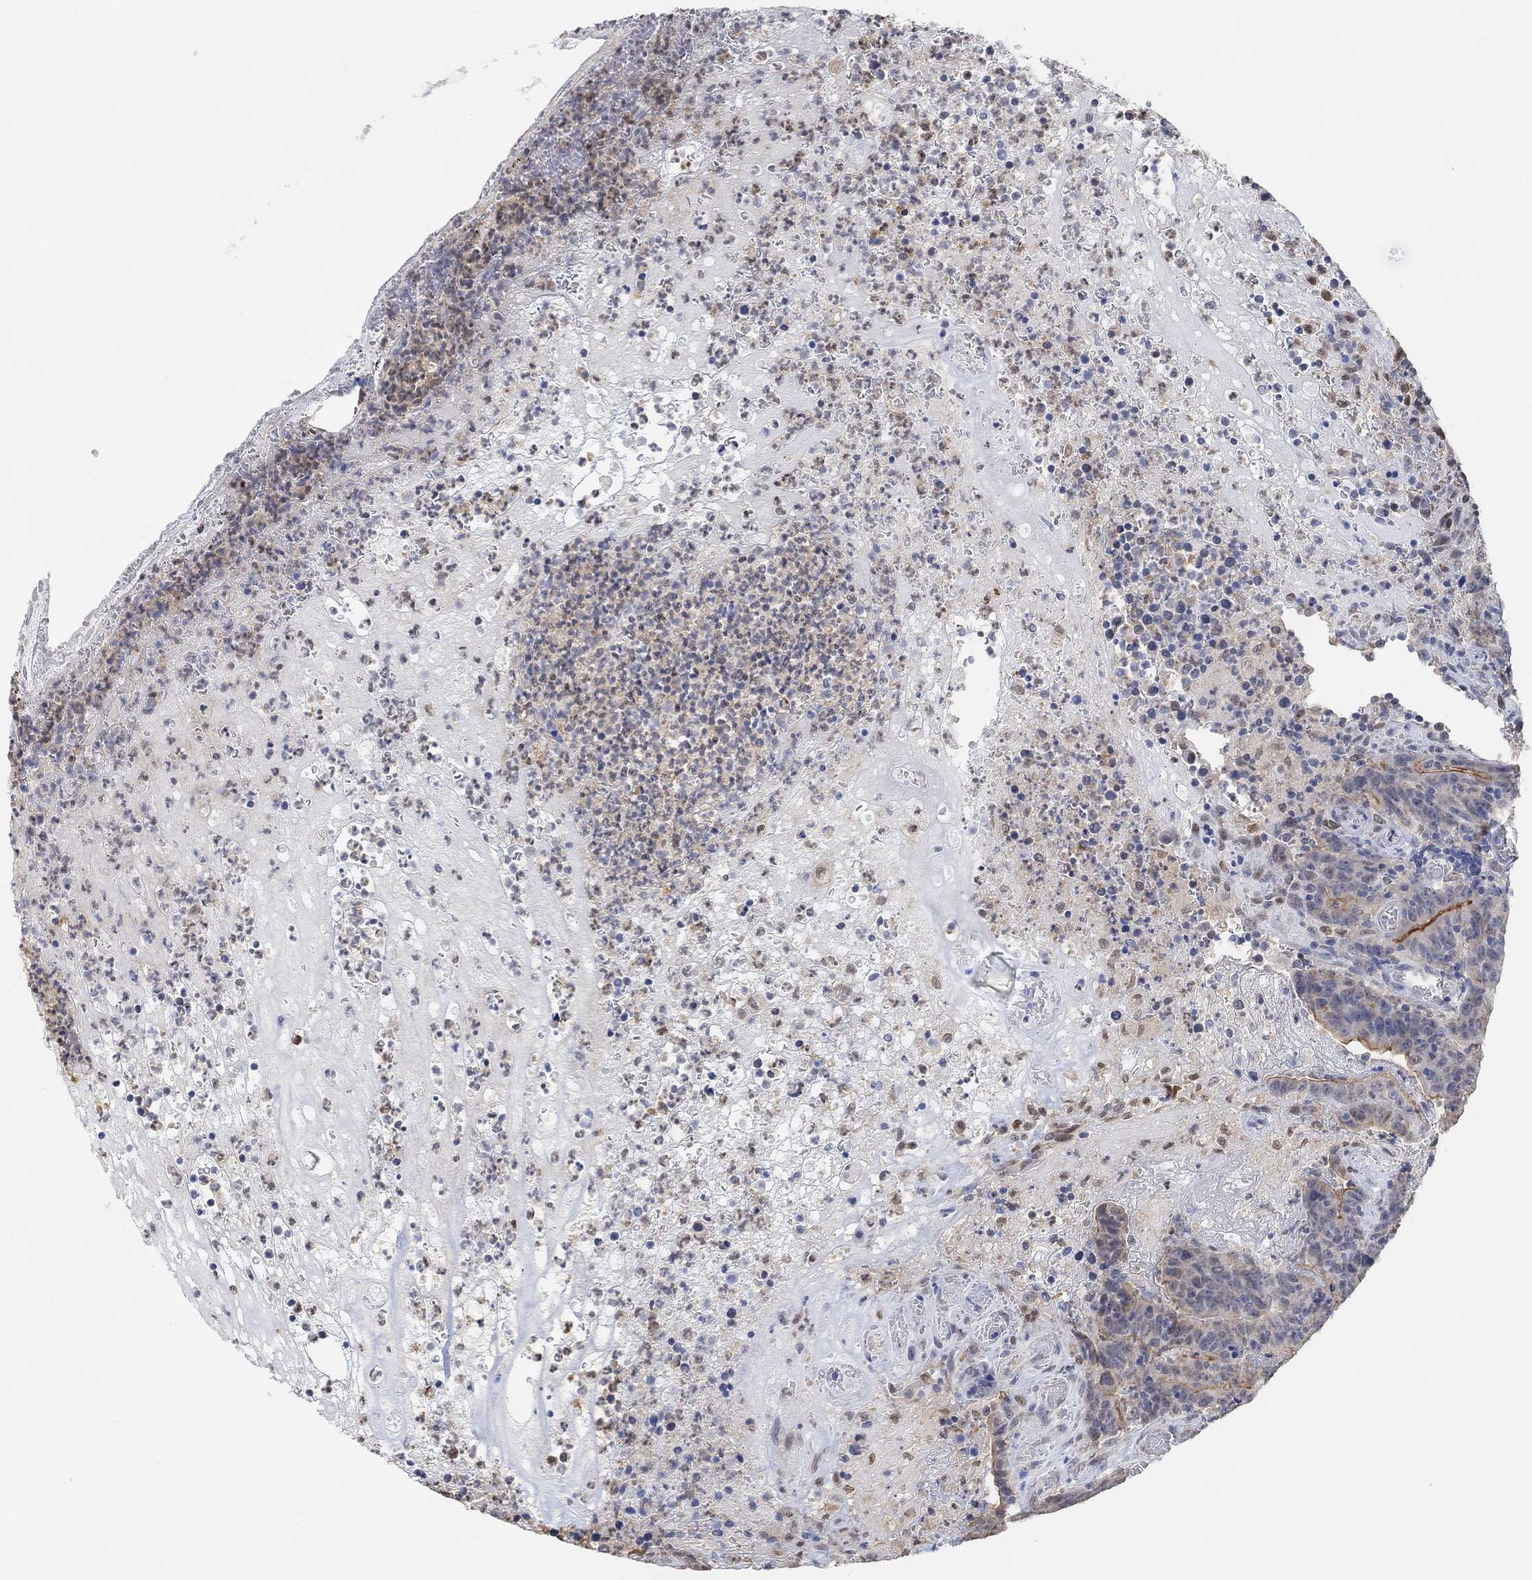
{"staining": {"intensity": "strong", "quantity": "<25%", "location": "cytoplasmic/membranous"}, "tissue": "colorectal cancer", "cell_type": "Tumor cells", "image_type": "cancer", "snomed": [{"axis": "morphology", "description": "Adenocarcinoma, NOS"}, {"axis": "topography", "description": "Colon"}], "caption": "A micrograph of adenocarcinoma (colorectal) stained for a protein reveals strong cytoplasmic/membranous brown staining in tumor cells.", "gene": "MUC1", "patient": {"sex": "female", "age": 75}}